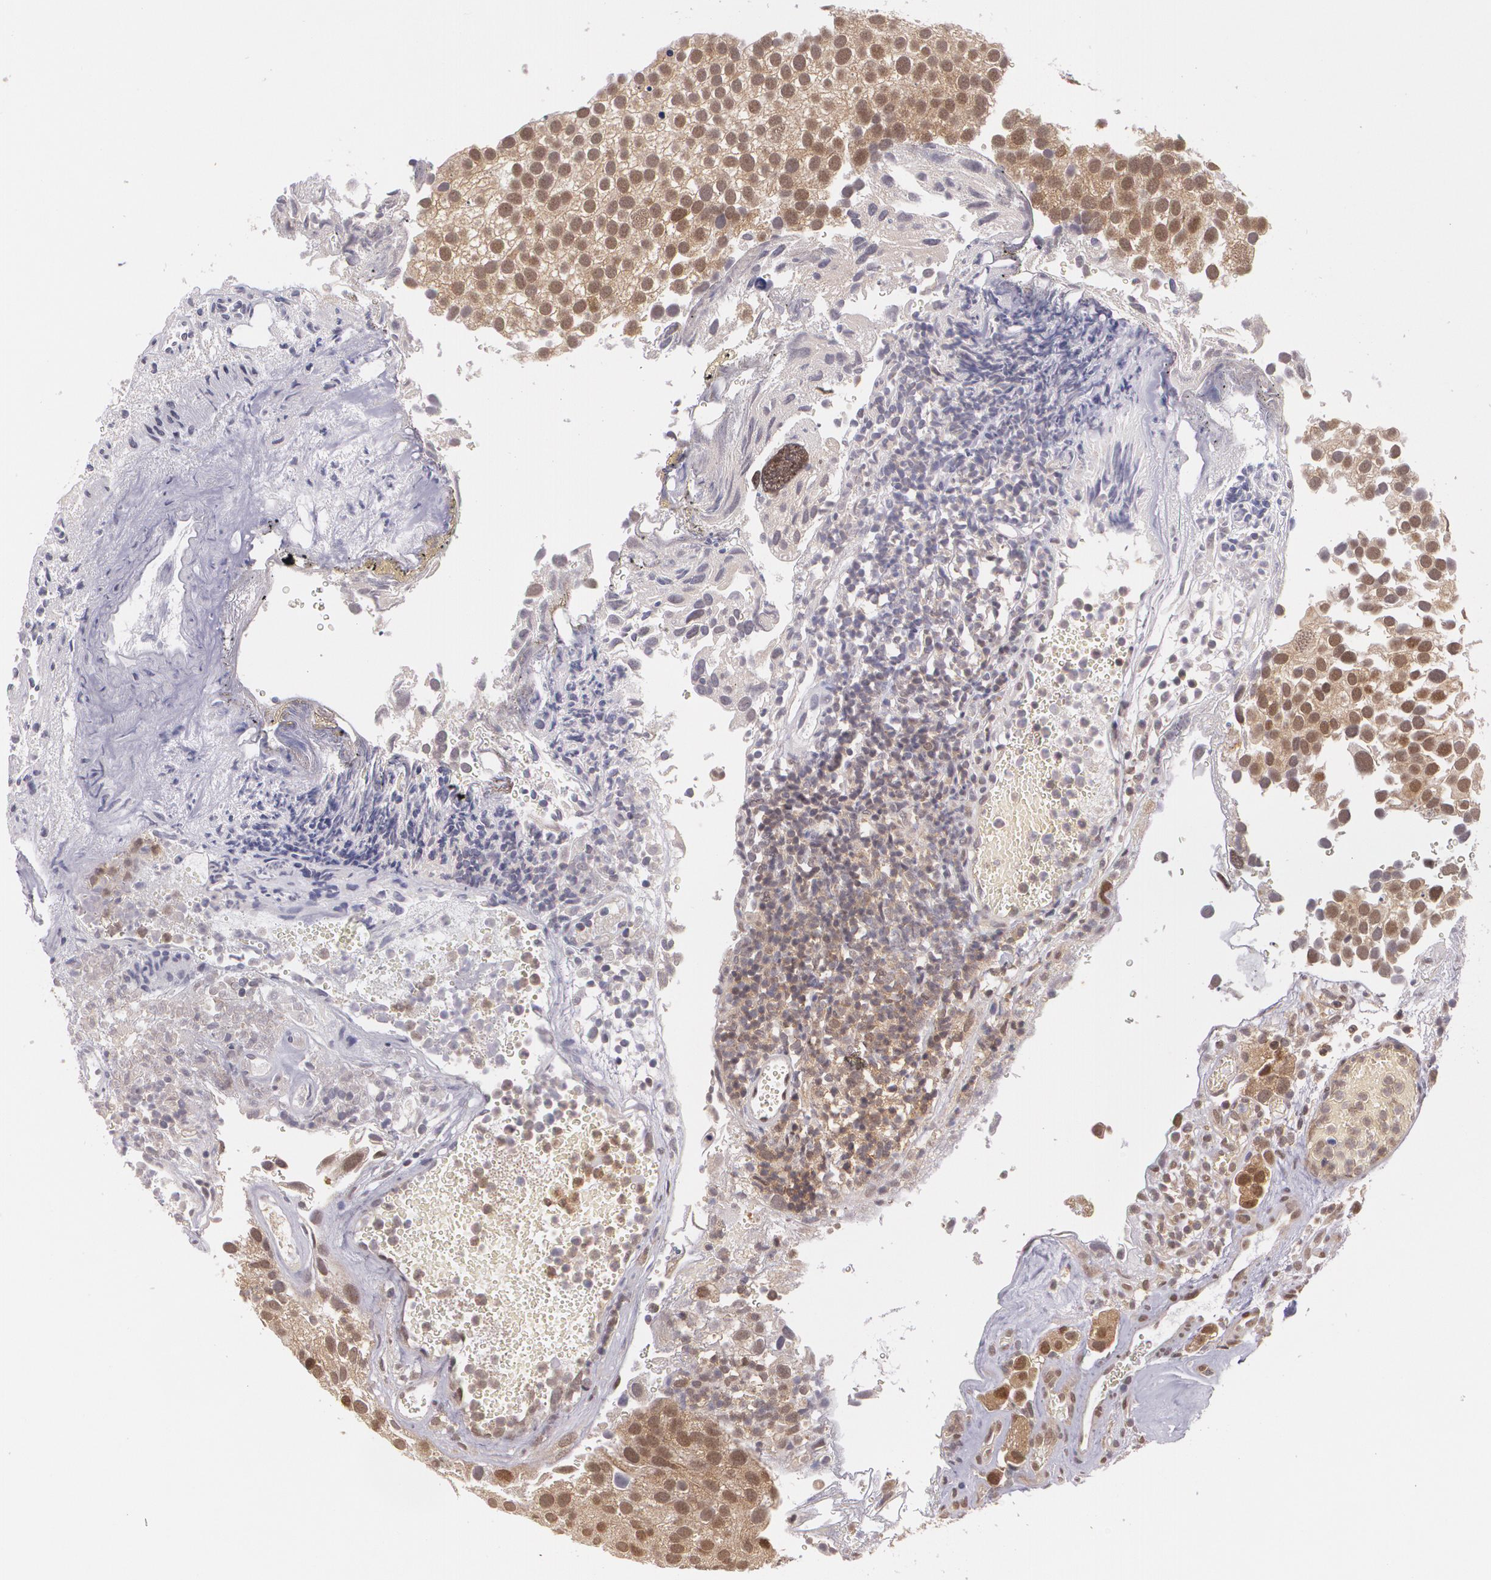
{"staining": {"intensity": "moderate", "quantity": "25%-75%", "location": "cytoplasmic/membranous,nuclear"}, "tissue": "urothelial cancer", "cell_type": "Tumor cells", "image_type": "cancer", "snomed": [{"axis": "morphology", "description": "Urothelial carcinoma, High grade"}, {"axis": "topography", "description": "Urinary bladder"}], "caption": "Urothelial carcinoma (high-grade) stained with DAB (3,3'-diaminobenzidine) IHC reveals medium levels of moderate cytoplasmic/membranous and nuclear expression in about 25%-75% of tumor cells.", "gene": "CUL2", "patient": {"sex": "male", "age": 72}}